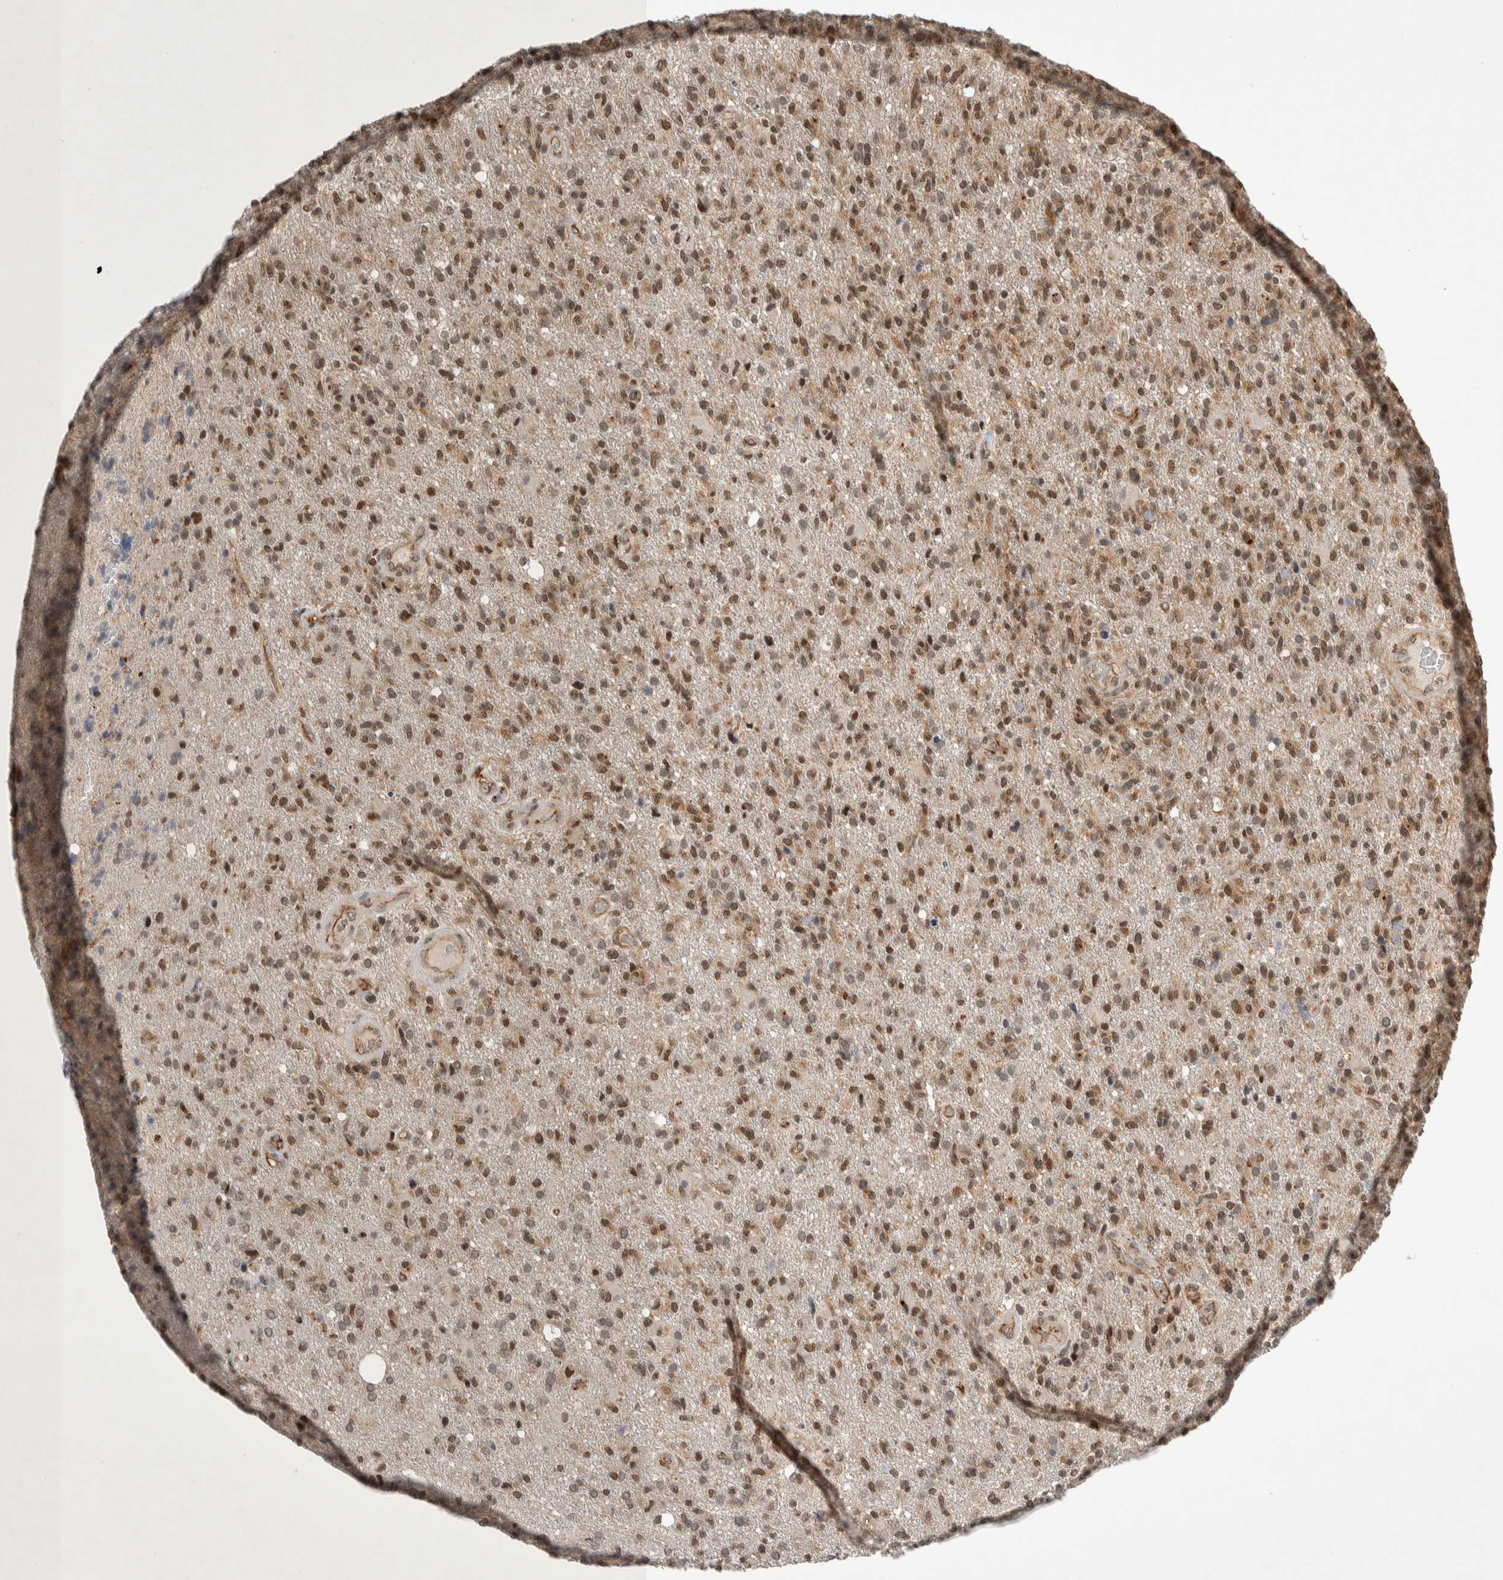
{"staining": {"intensity": "moderate", "quantity": ">75%", "location": "nuclear"}, "tissue": "glioma", "cell_type": "Tumor cells", "image_type": "cancer", "snomed": [{"axis": "morphology", "description": "Glioma, malignant, High grade"}, {"axis": "topography", "description": "Brain"}], "caption": "Brown immunohistochemical staining in malignant glioma (high-grade) demonstrates moderate nuclear staining in about >75% of tumor cells.", "gene": "ZNF704", "patient": {"sex": "male", "age": 72}}